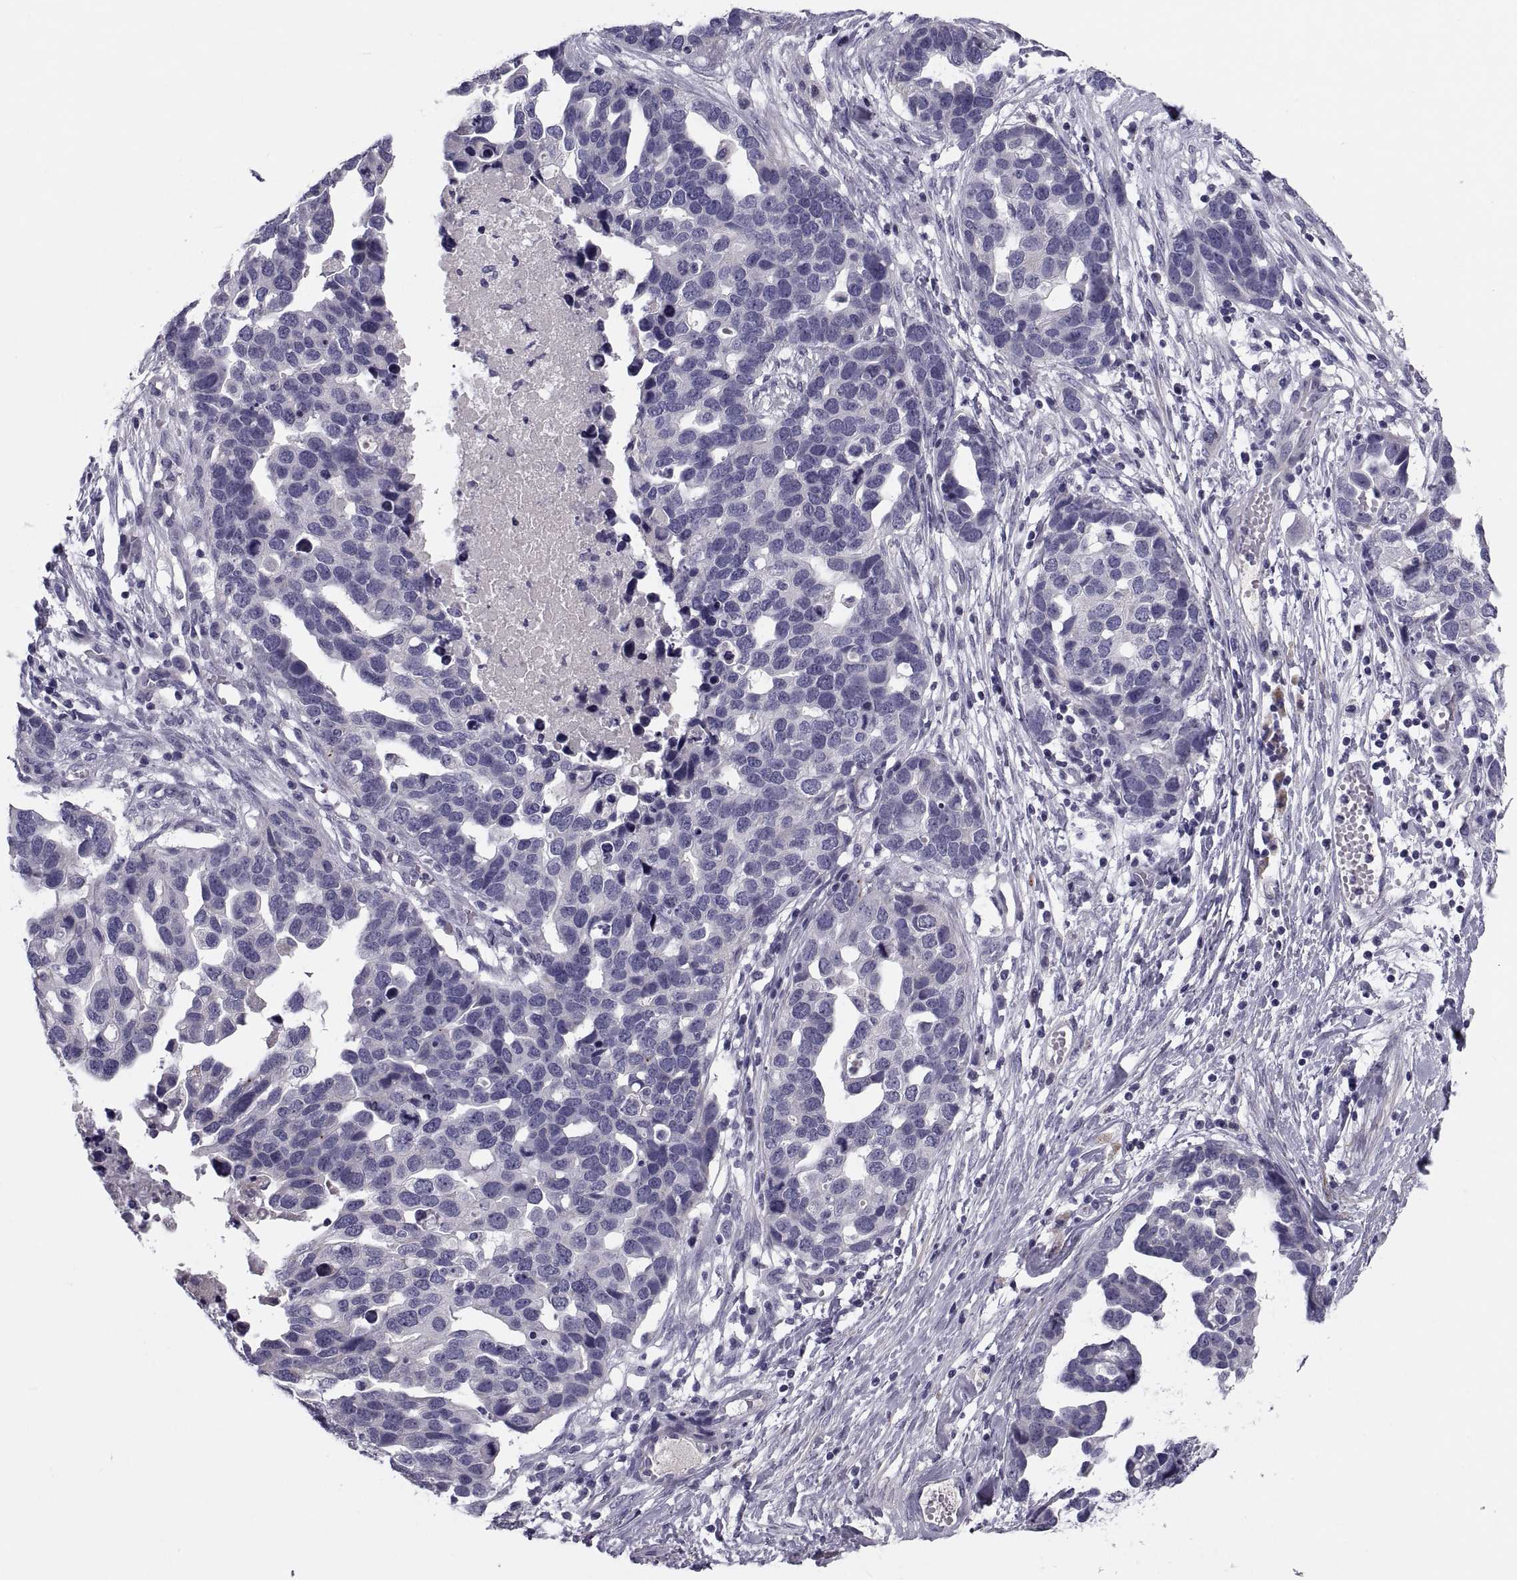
{"staining": {"intensity": "negative", "quantity": "none", "location": "none"}, "tissue": "ovarian cancer", "cell_type": "Tumor cells", "image_type": "cancer", "snomed": [{"axis": "morphology", "description": "Cystadenocarcinoma, serous, NOS"}, {"axis": "topography", "description": "Ovary"}], "caption": "The micrograph displays no significant staining in tumor cells of ovarian serous cystadenocarcinoma.", "gene": "PDZRN4", "patient": {"sex": "female", "age": 54}}